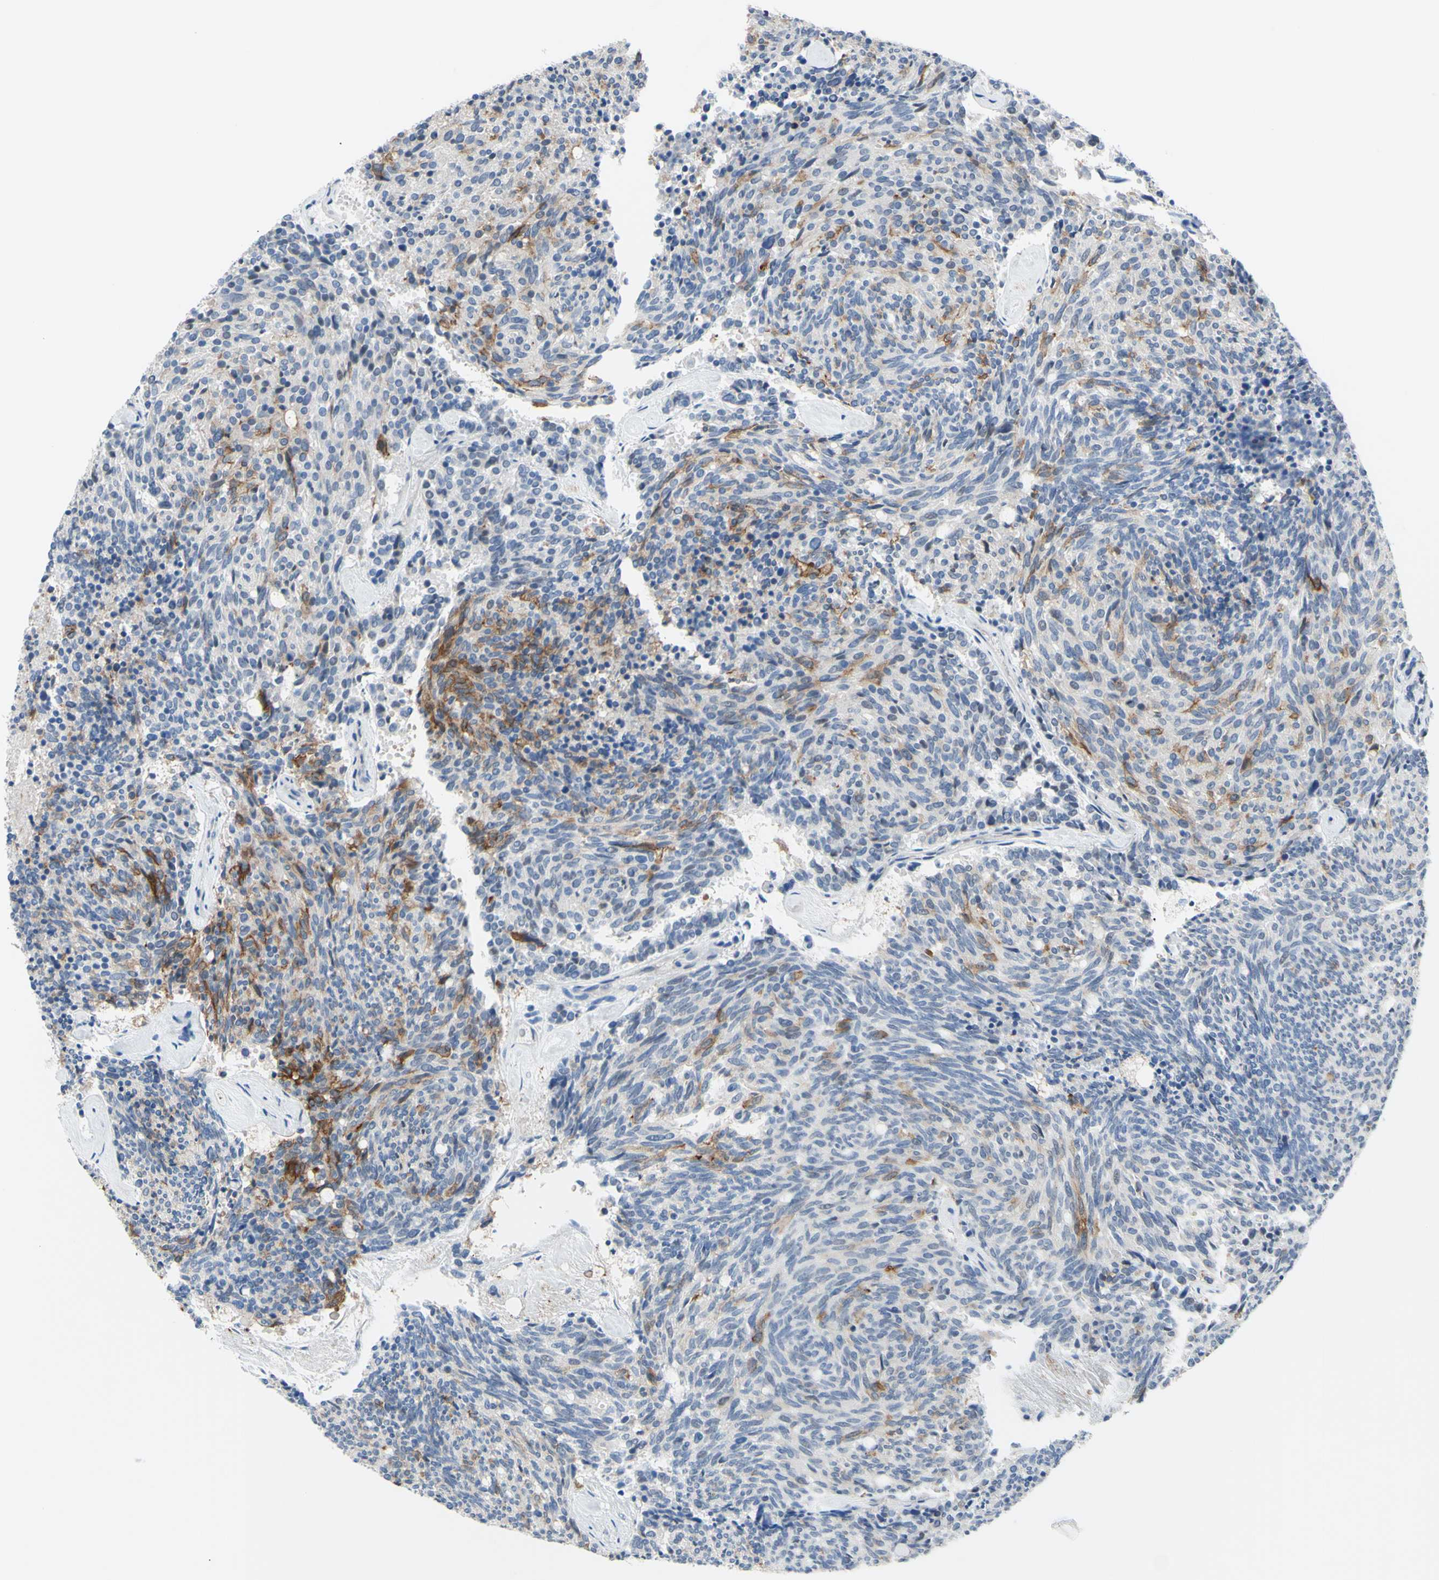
{"staining": {"intensity": "negative", "quantity": "none", "location": "none"}, "tissue": "carcinoid", "cell_type": "Tumor cells", "image_type": "cancer", "snomed": [{"axis": "morphology", "description": "Carcinoid, malignant, NOS"}, {"axis": "topography", "description": "Pancreas"}], "caption": "Immunohistochemical staining of human carcinoid displays no significant staining in tumor cells. The staining was performed using DAB to visualize the protein expression in brown, while the nuclei were stained in blue with hematoxylin (Magnification: 20x).", "gene": "FCGR2A", "patient": {"sex": "female", "age": 54}}